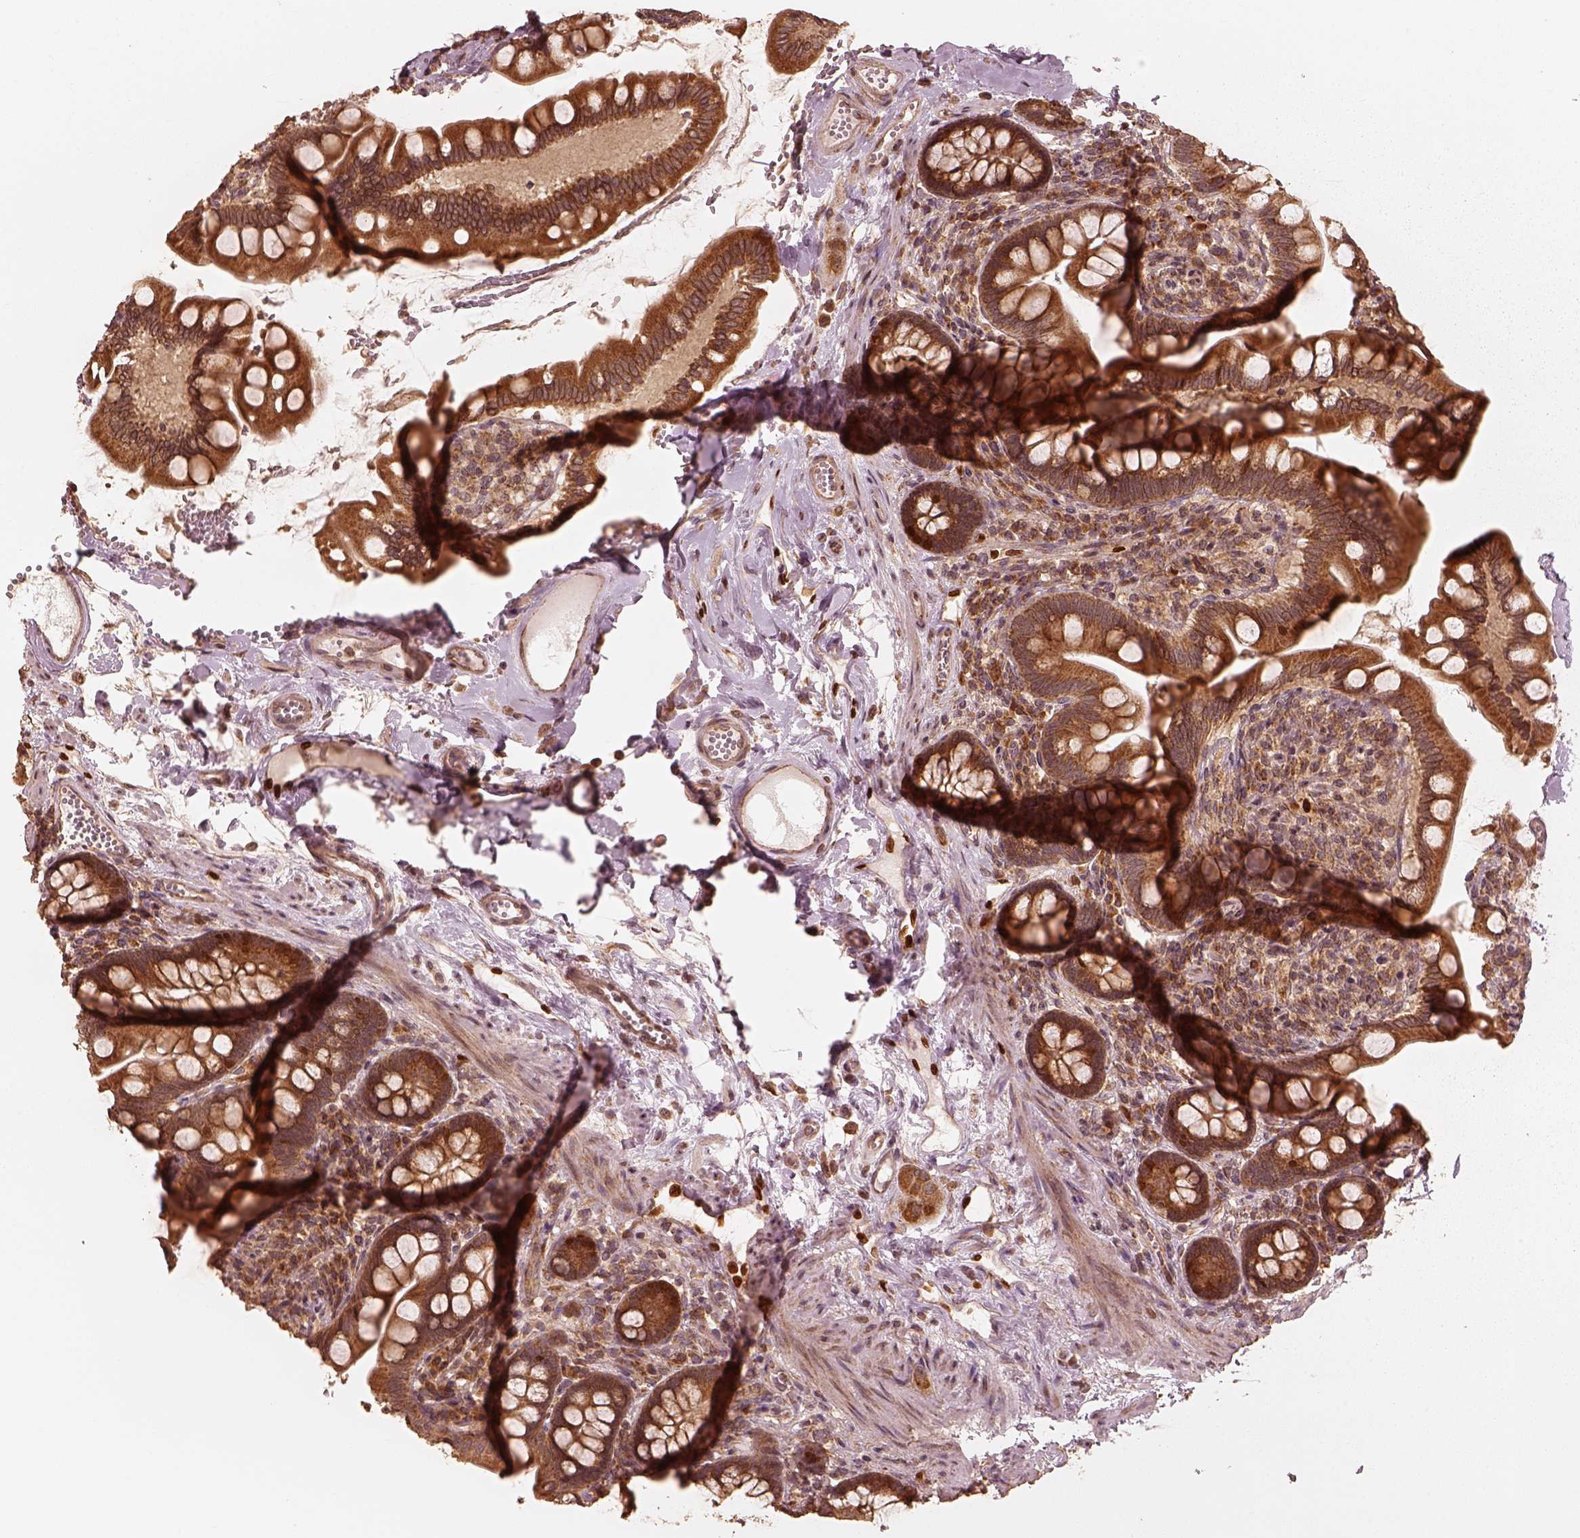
{"staining": {"intensity": "strong", "quantity": ">75%", "location": "cytoplasmic/membranous"}, "tissue": "small intestine", "cell_type": "Glandular cells", "image_type": "normal", "snomed": [{"axis": "morphology", "description": "Normal tissue, NOS"}, {"axis": "topography", "description": "Small intestine"}], "caption": "Strong cytoplasmic/membranous staining for a protein is present in about >75% of glandular cells of unremarkable small intestine using IHC.", "gene": "DNAJC25", "patient": {"sex": "female", "age": 56}}